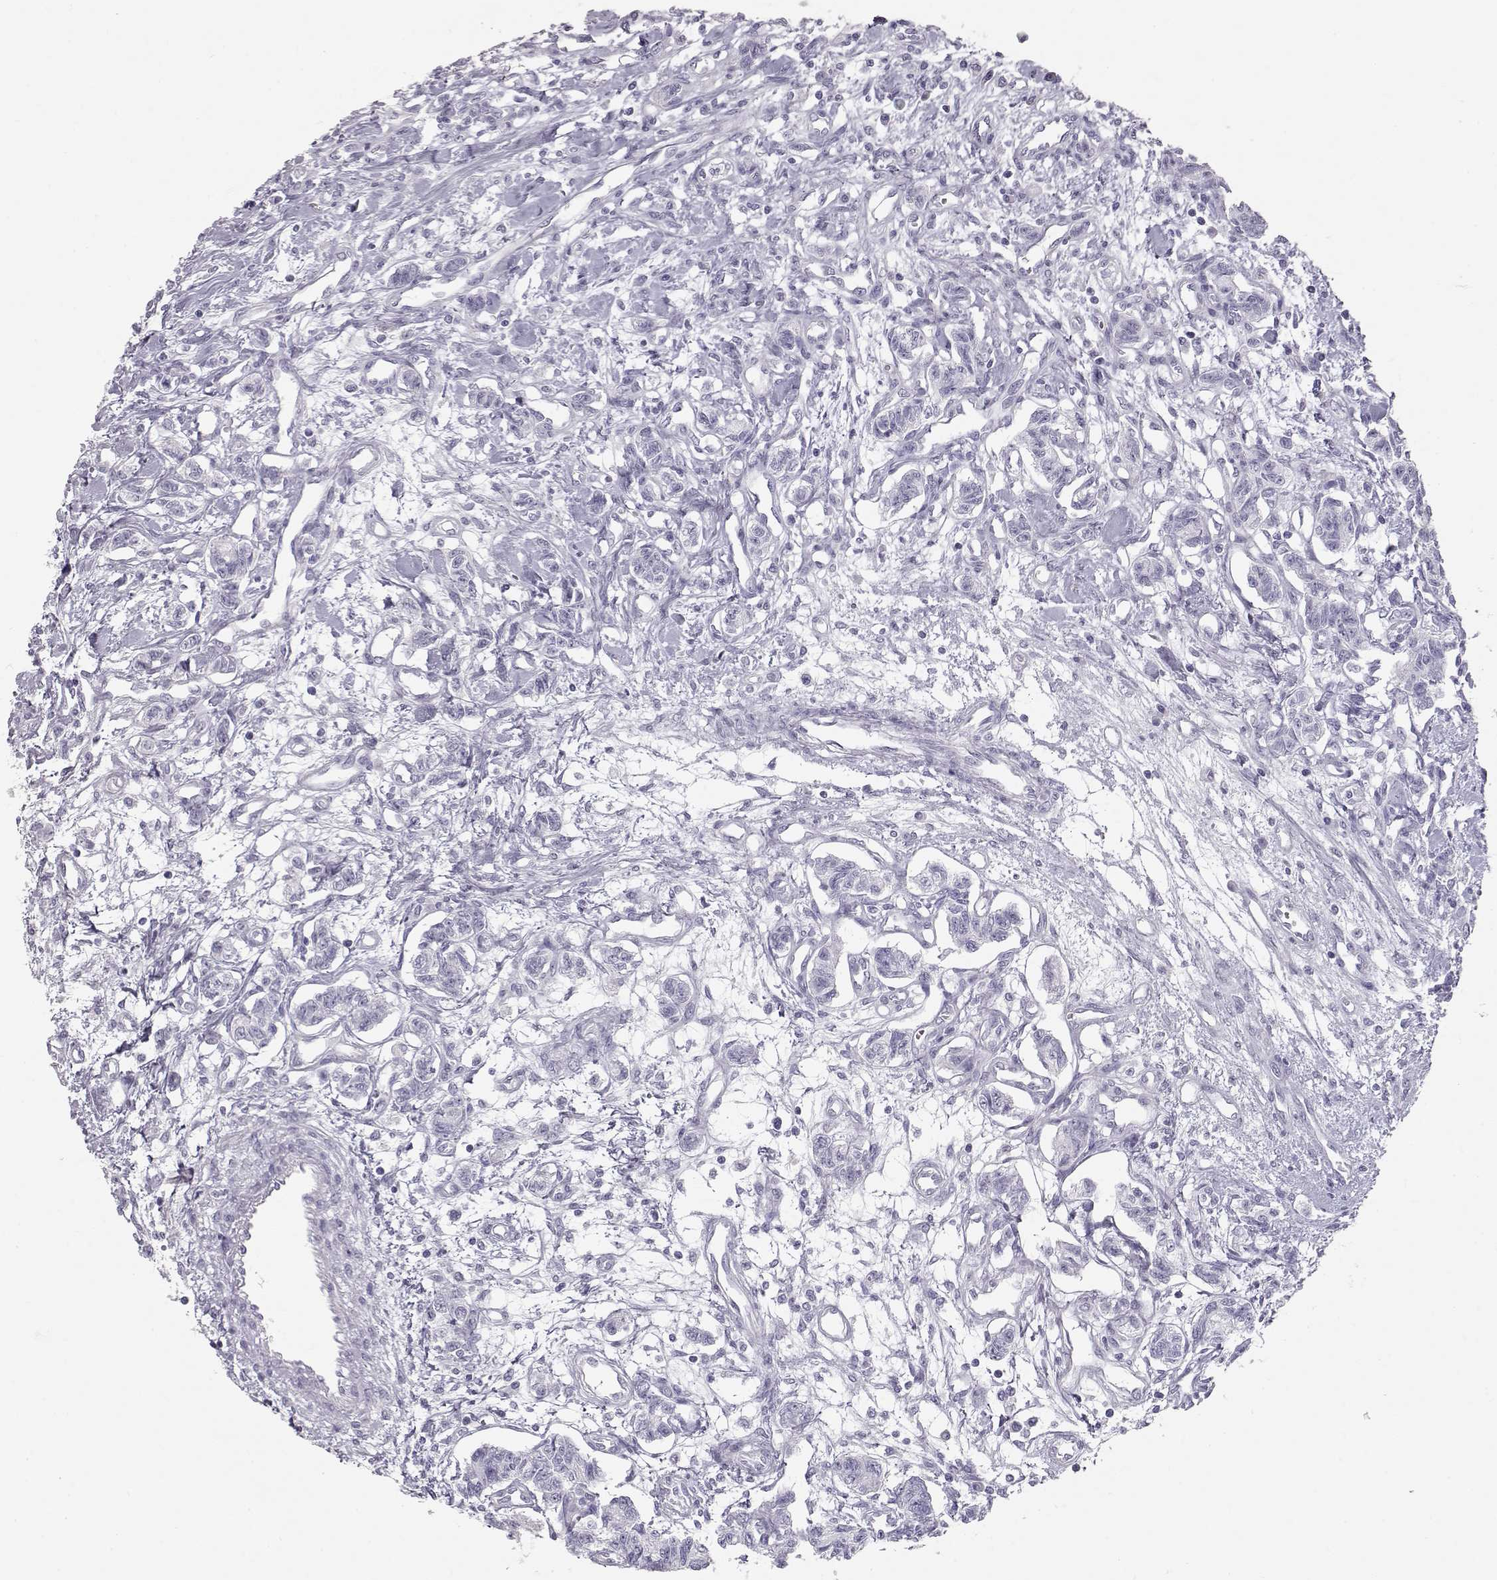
{"staining": {"intensity": "negative", "quantity": "none", "location": "none"}, "tissue": "carcinoid", "cell_type": "Tumor cells", "image_type": "cancer", "snomed": [{"axis": "morphology", "description": "Carcinoid, malignant, NOS"}, {"axis": "topography", "description": "Kidney"}], "caption": "This is an immunohistochemistry (IHC) photomicrograph of carcinoid. There is no staining in tumor cells.", "gene": "MIP", "patient": {"sex": "female", "age": 41}}